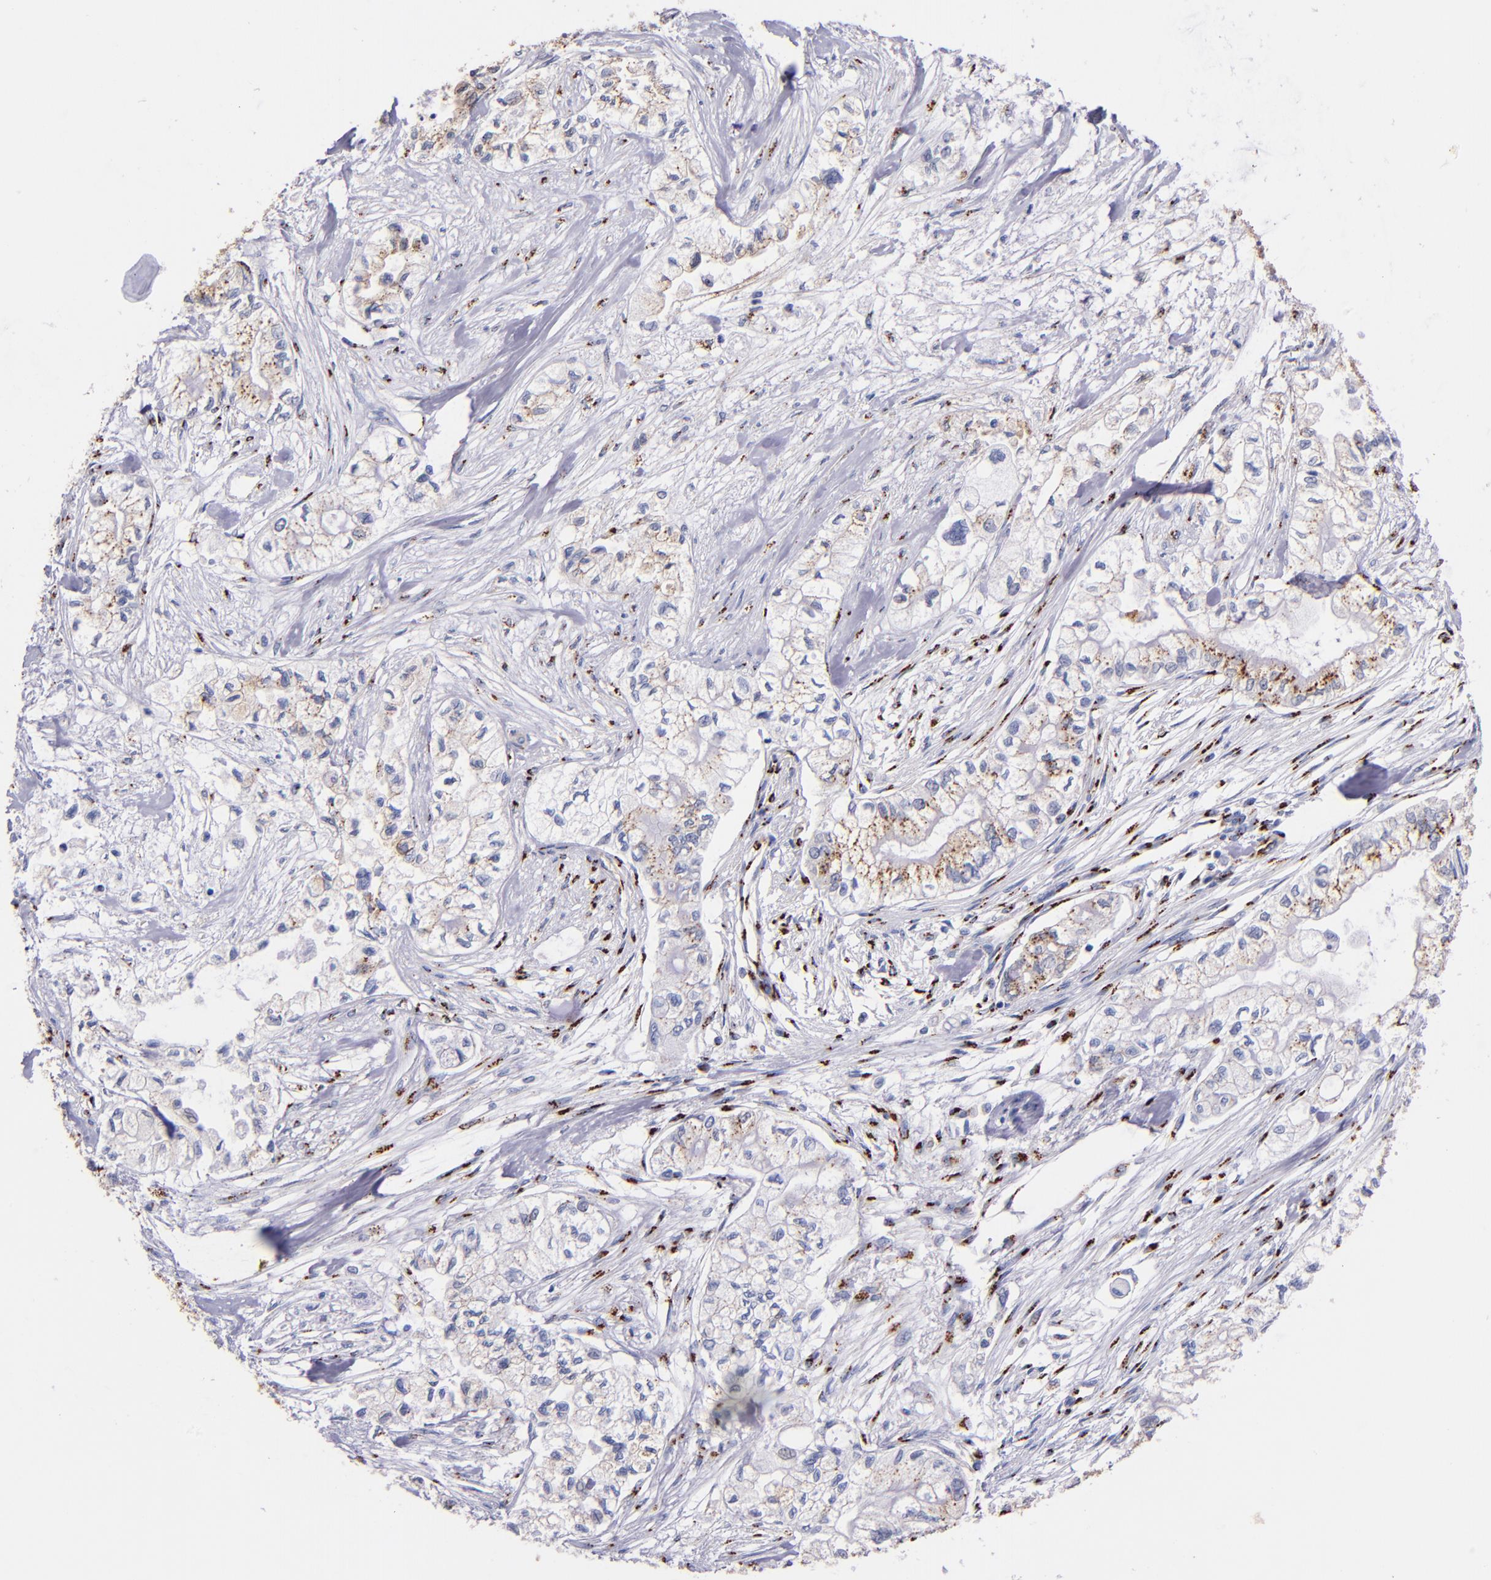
{"staining": {"intensity": "moderate", "quantity": "<25%", "location": "cytoplasmic/membranous"}, "tissue": "pancreatic cancer", "cell_type": "Tumor cells", "image_type": "cancer", "snomed": [{"axis": "morphology", "description": "Adenocarcinoma, NOS"}, {"axis": "topography", "description": "Pancreas"}], "caption": "This is an image of IHC staining of pancreatic cancer (adenocarcinoma), which shows moderate expression in the cytoplasmic/membranous of tumor cells.", "gene": "GOLIM4", "patient": {"sex": "male", "age": 79}}